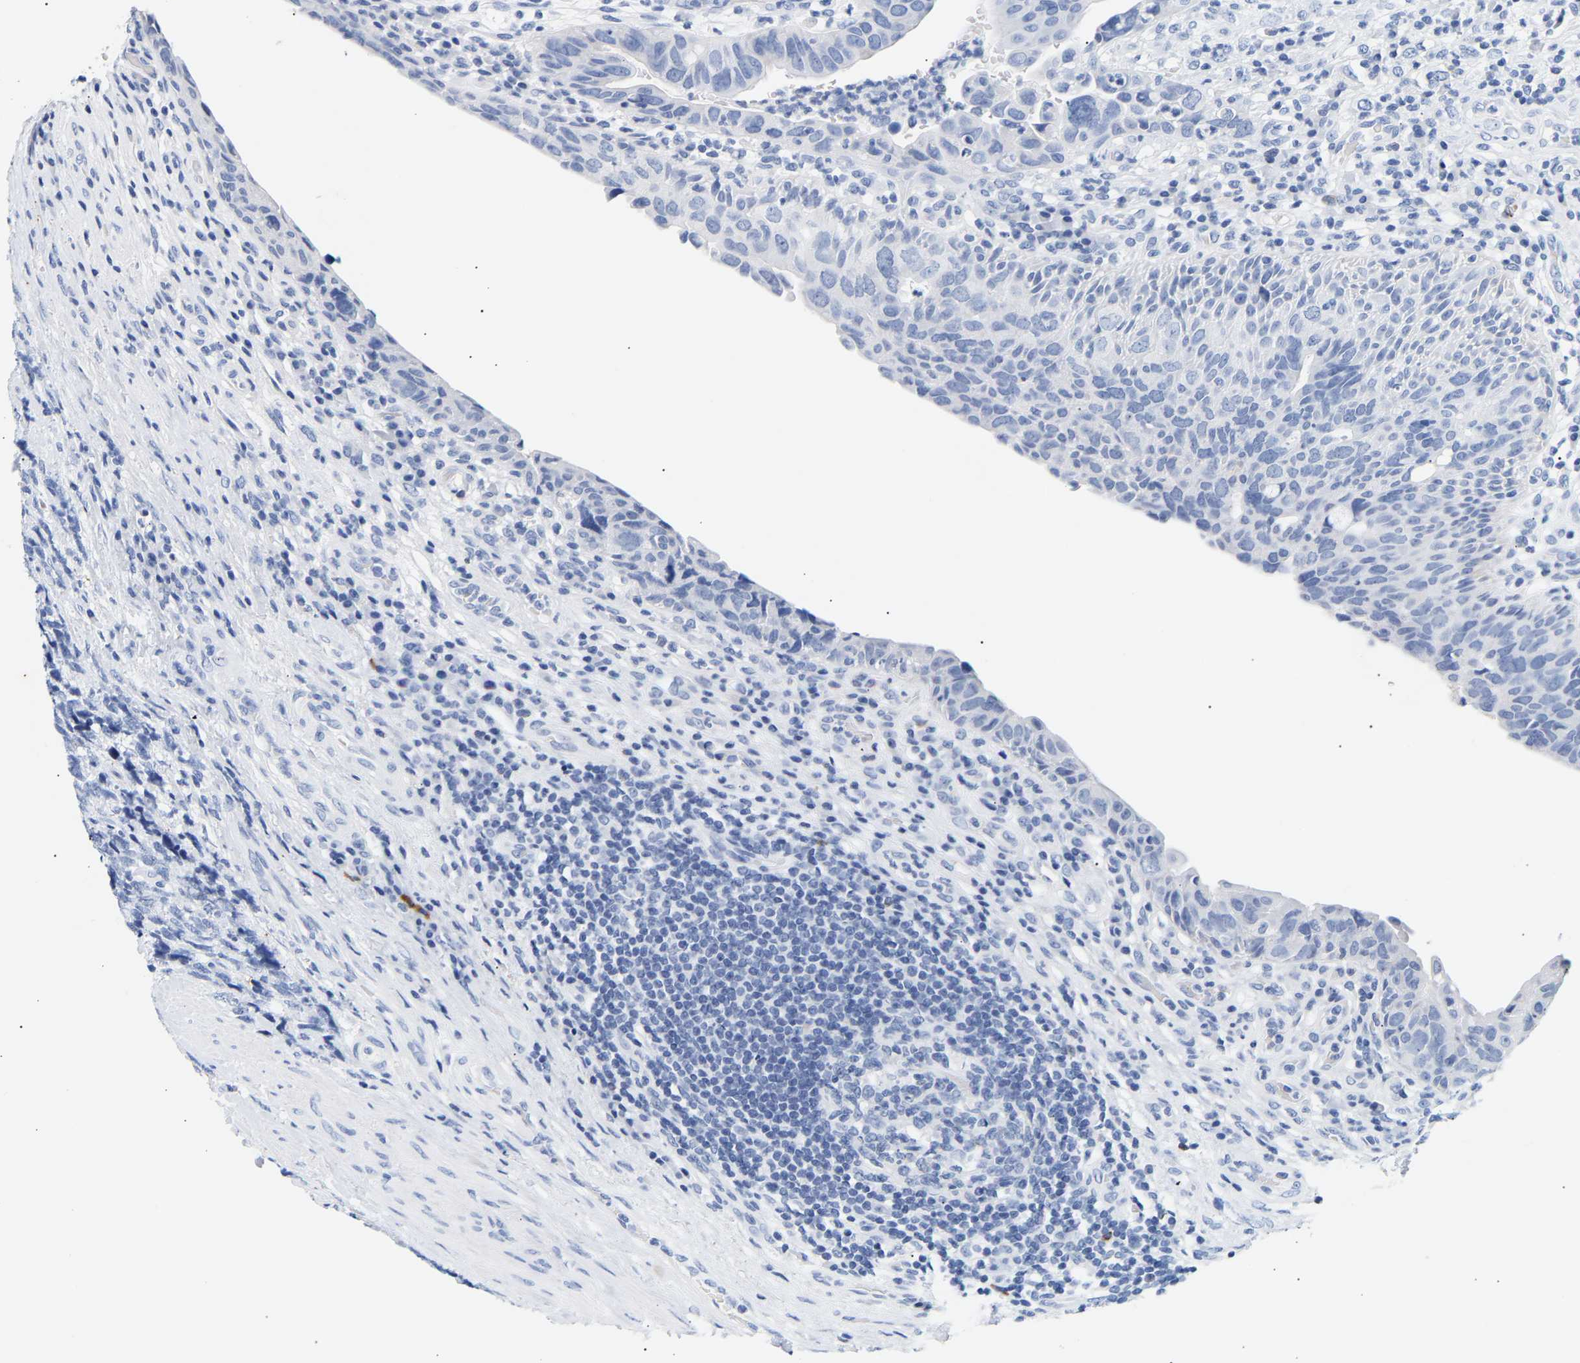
{"staining": {"intensity": "negative", "quantity": "none", "location": "none"}, "tissue": "urothelial cancer", "cell_type": "Tumor cells", "image_type": "cancer", "snomed": [{"axis": "morphology", "description": "Urothelial carcinoma, High grade"}, {"axis": "topography", "description": "Urinary bladder"}], "caption": "Urothelial cancer was stained to show a protein in brown. There is no significant expression in tumor cells. The staining was performed using DAB to visualize the protein expression in brown, while the nuclei were stained in blue with hematoxylin (Magnification: 20x).", "gene": "SPINK2", "patient": {"sex": "female", "age": 82}}